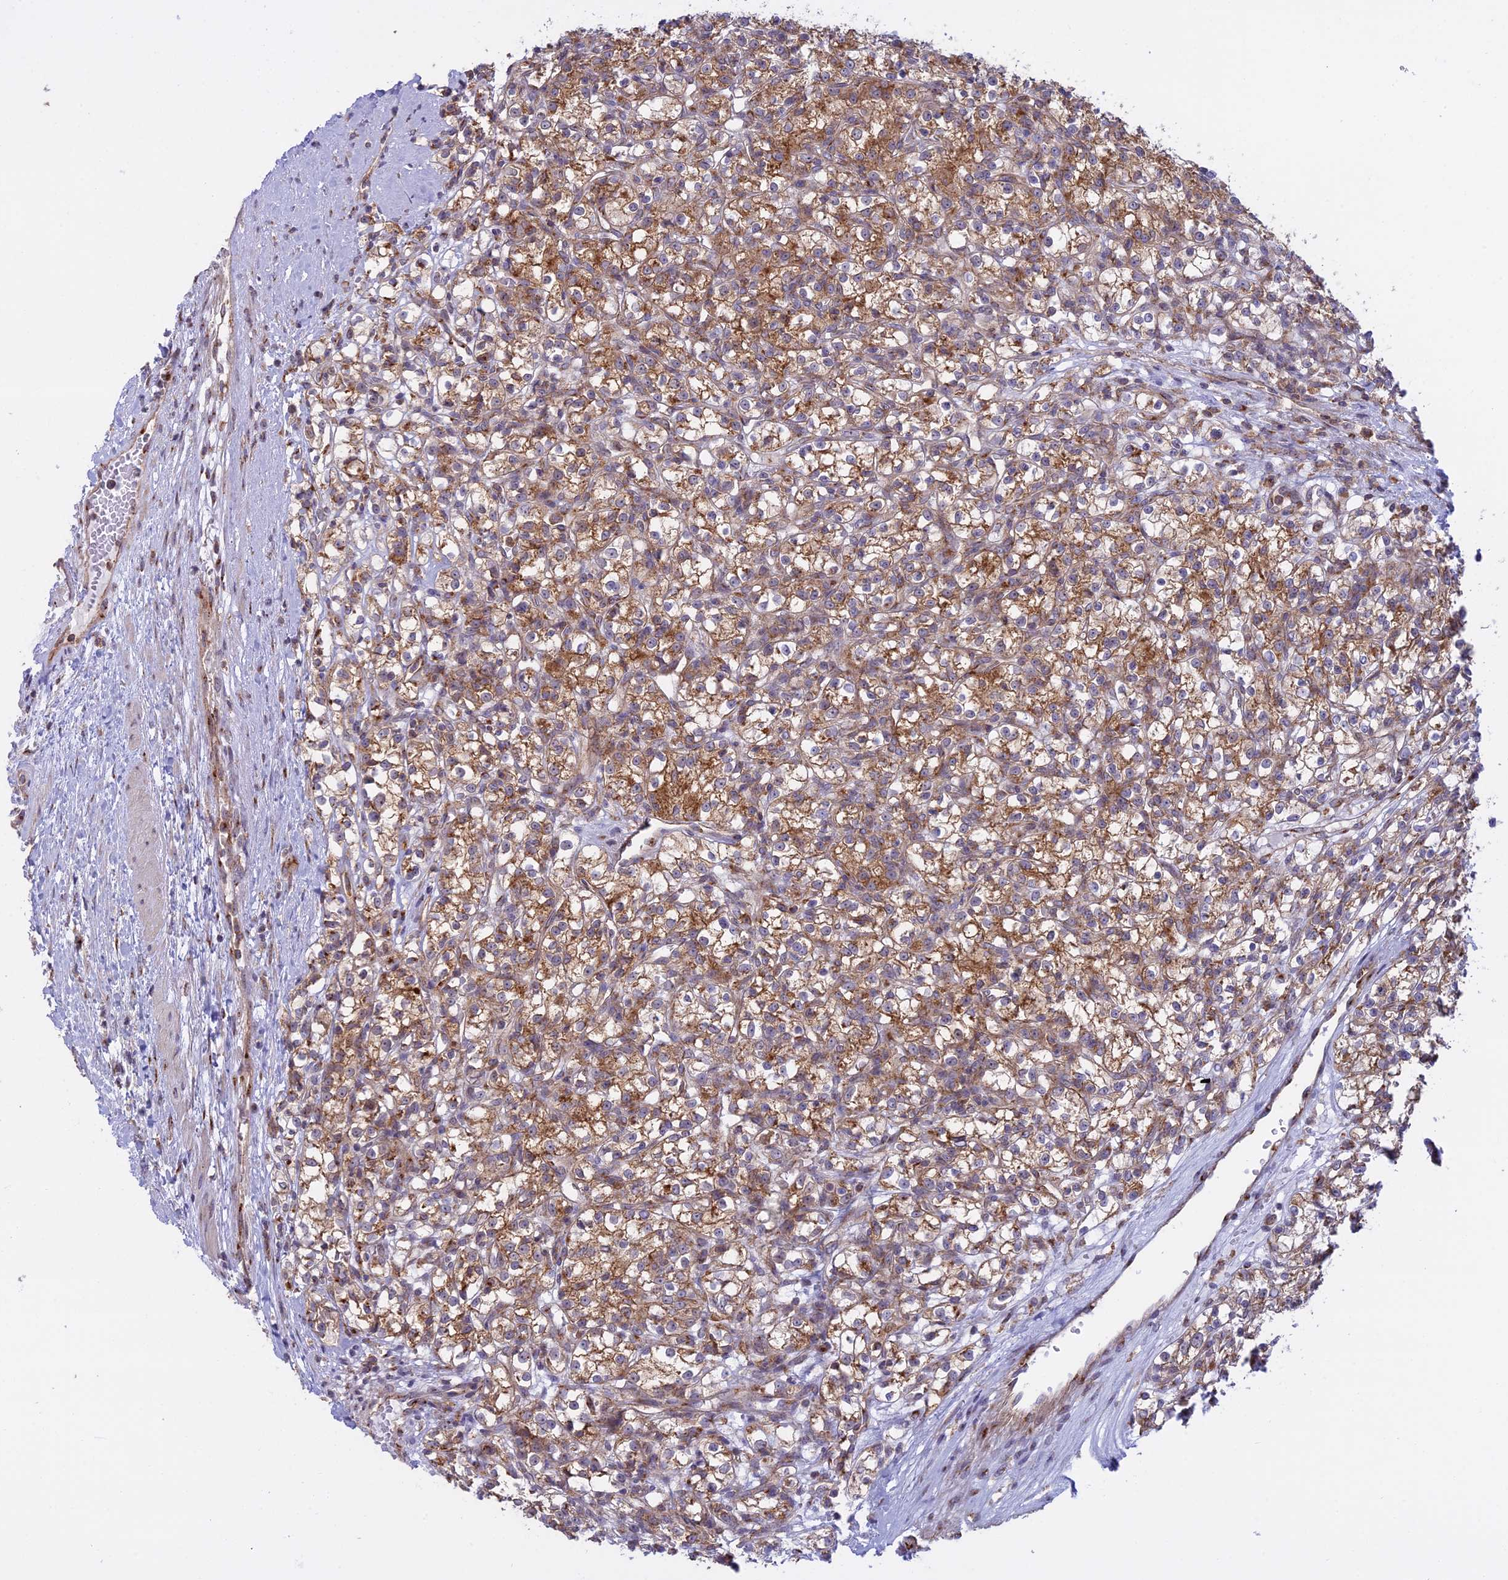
{"staining": {"intensity": "moderate", "quantity": ">75%", "location": "cytoplasmic/membranous"}, "tissue": "renal cancer", "cell_type": "Tumor cells", "image_type": "cancer", "snomed": [{"axis": "morphology", "description": "Adenocarcinoma, NOS"}, {"axis": "topography", "description": "Kidney"}], "caption": "Tumor cells display medium levels of moderate cytoplasmic/membranous expression in approximately >75% of cells in human adenocarcinoma (renal).", "gene": "CLINT1", "patient": {"sex": "female", "age": 59}}